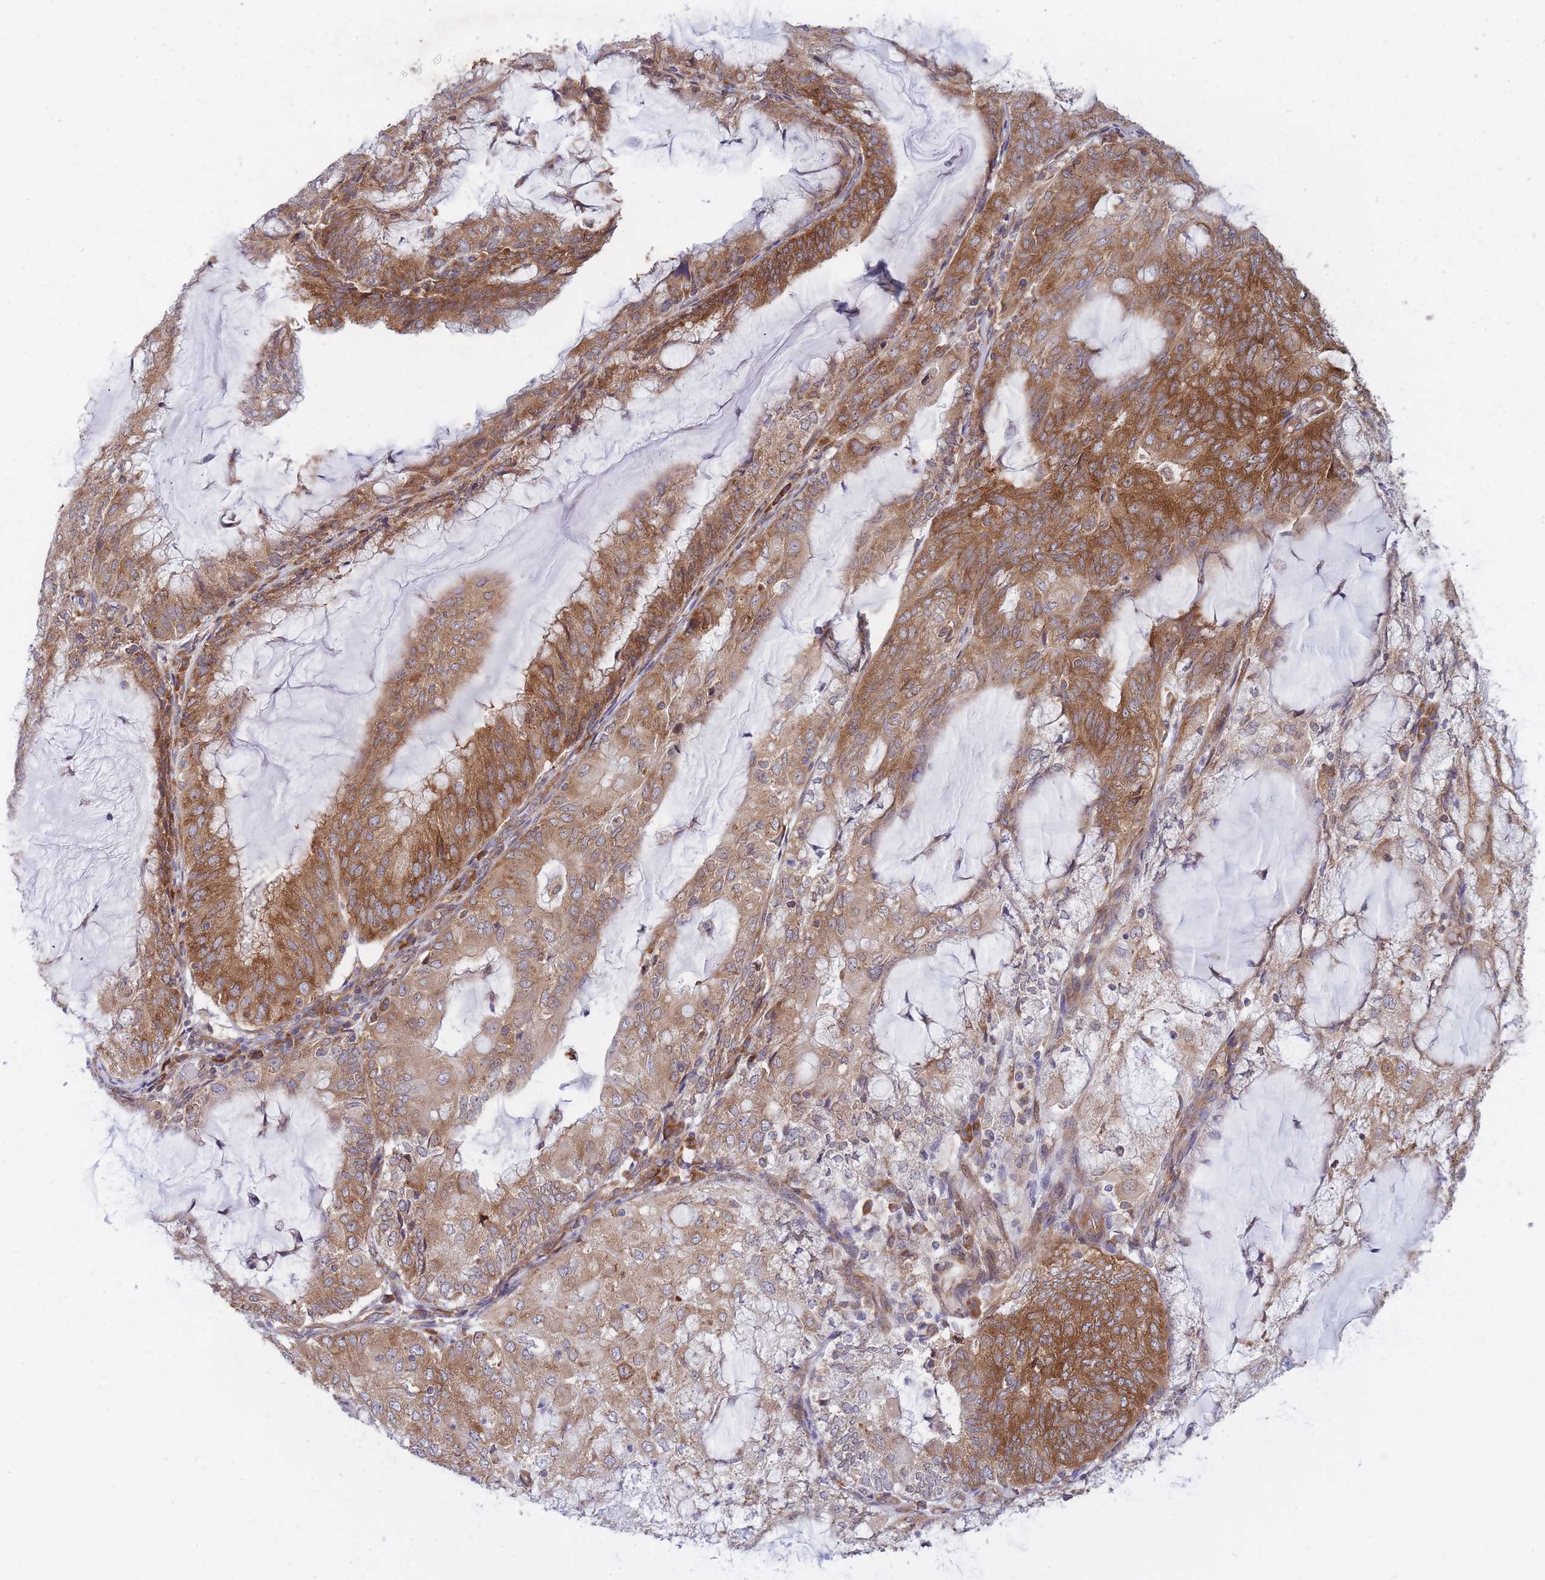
{"staining": {"intensity": "moderate", "quantity": ">75%", "location": "cytoplasmic/membranous"}, "tissue": "endometrial cancer", "cell_type": "Tumor cells", "image_type": "cancer", "snomed": [{"axis": "morphology", "description": "Adenocarcinoma, NOS"}, {"axis": "topography", "description": "Endometrium"}], "caption": "This is an image of immunohistochemistry (IHC) staining of adenocarcinoma (endometrial), which shows moderate positivity in the cytoplasmic/membranous of tumor cells.", "gene": "CCDC124", "patient": {"sex": "female", "age": 81}}